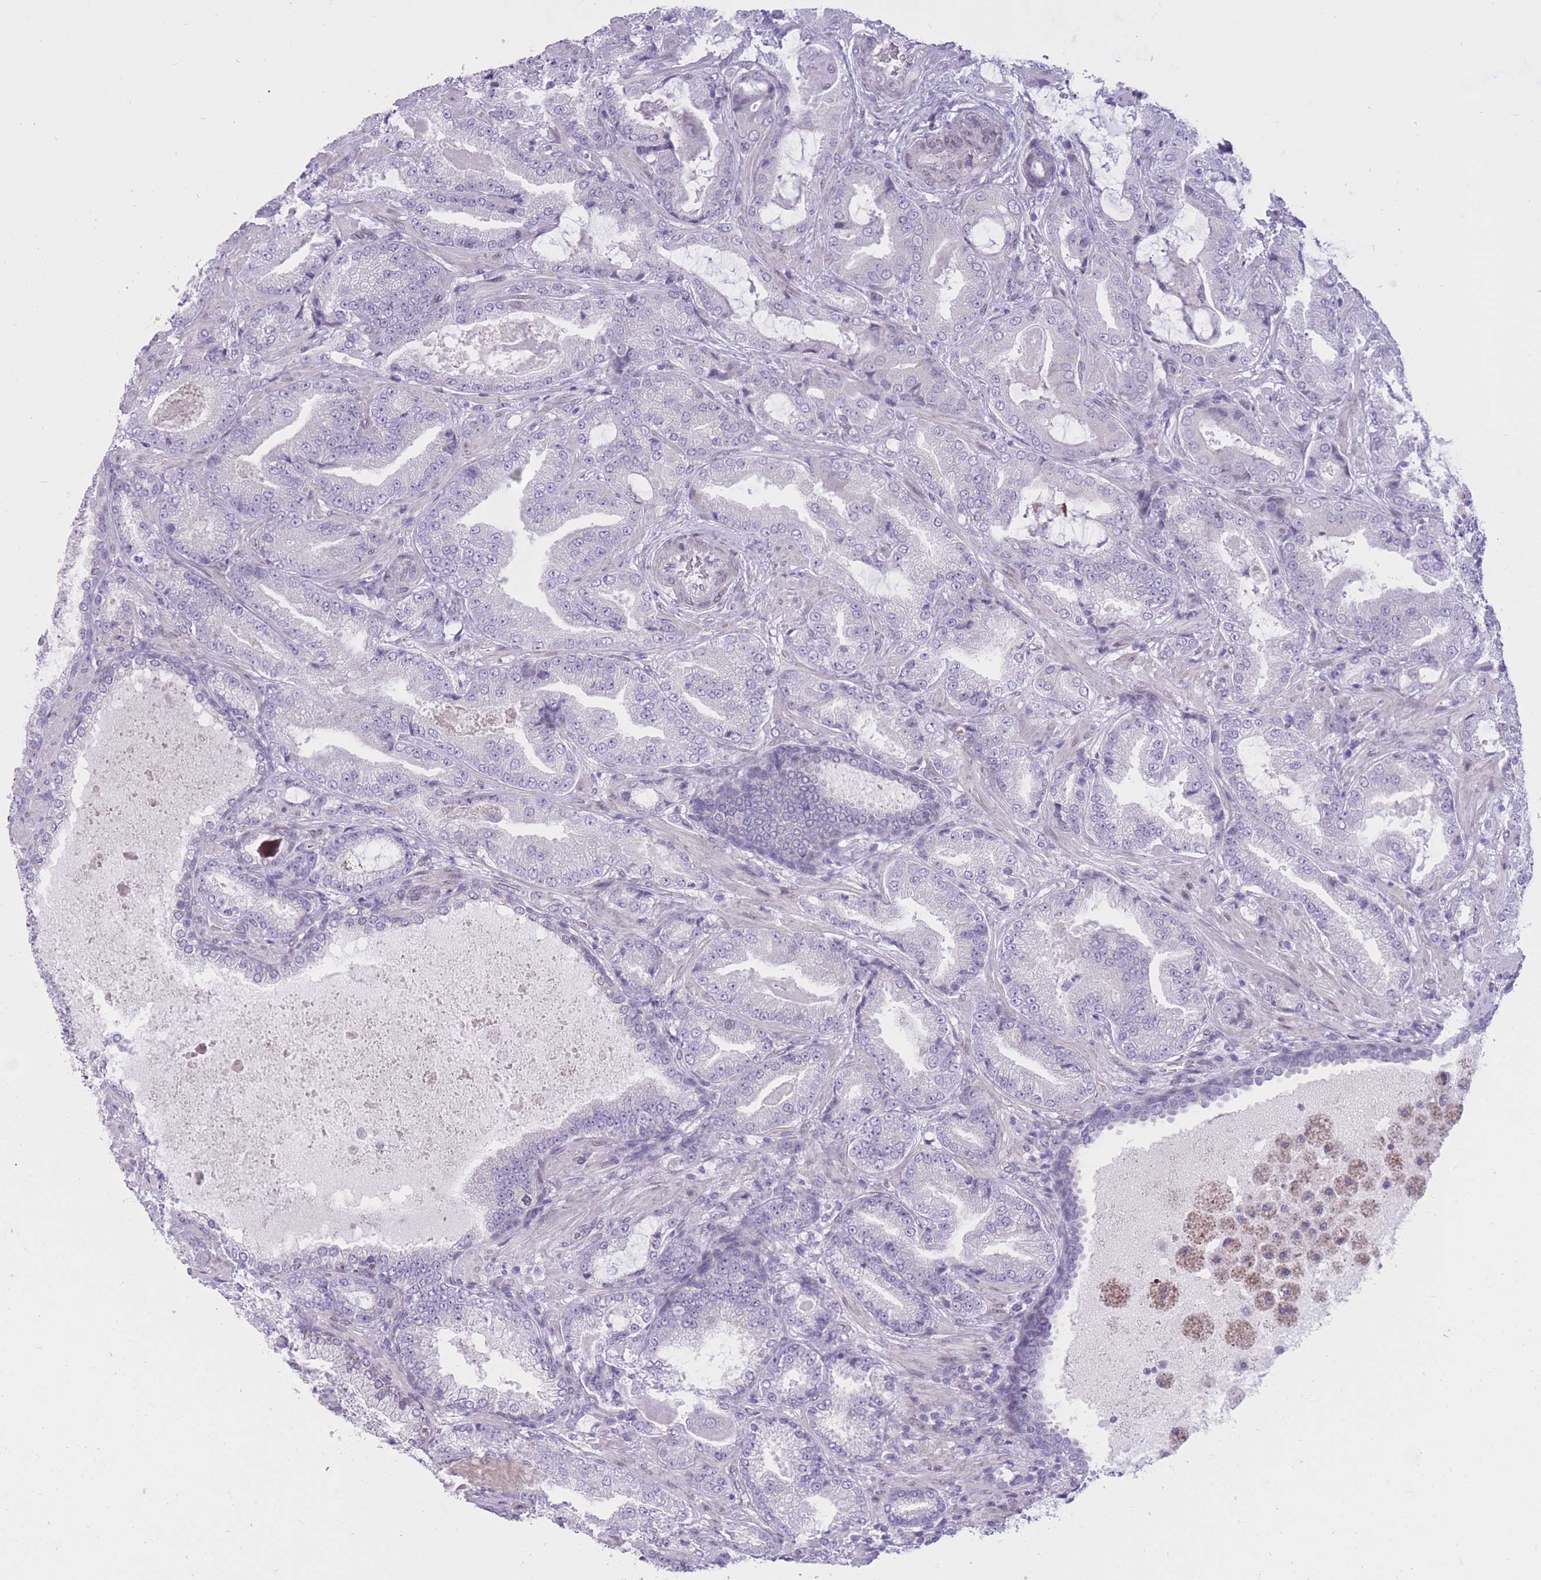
{"staining": {"intensity": "negative", "quantity": "none", "location": "none"}, "tissue": "prostate cancer", "cell_type": "Tumor cells", "image_type": "cancer", "snomed": [{"axis": "morphology", "description": "Adenocarcinoma, High grade"}, {"axis": "topography", "description": "Prostate"}], "caption": "This is a photomicrograph of immunohistochemistry staining of prostate cancer, which shows no staining in tumor cells. (DAB (3,3'-diaminobenzidine) IHC visualized using brightfield microscopy, high magnification).", "gene": "HOOK2", "patient": {"sex": "male", "age": 68}}